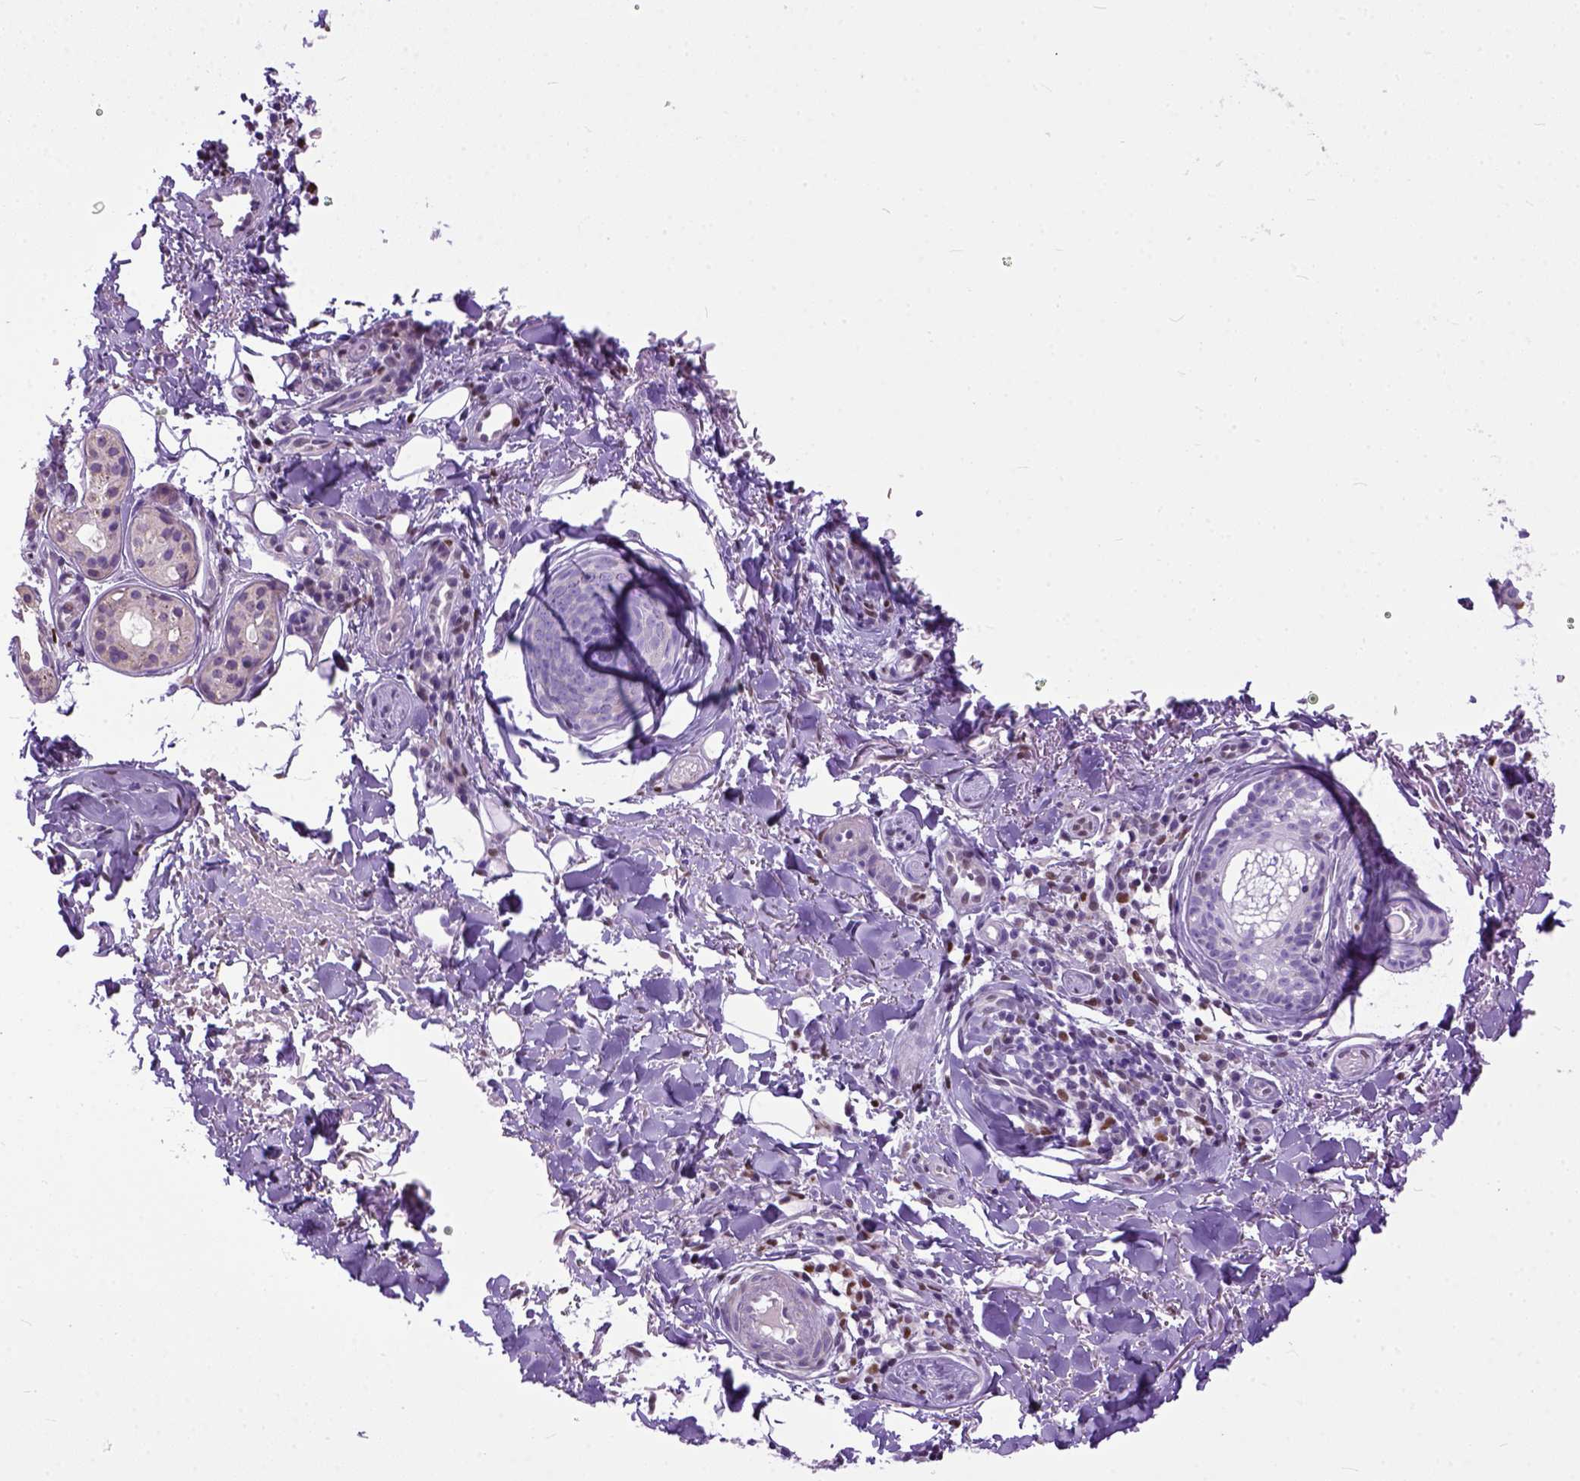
{"staining": {"intensity": "negative", "quantity": "none", "location": "none"}, "tissue": "skin cancer", "cell_type": "Tumor cells", "image_type": "cancer", "snomed": [{"axis": "morphology", "description": "Basal cell carcinoma"}, {"axis": "topography", "description": "Skin"}], "caption": "Immunohistochemistry photomicrograph of human skin cancer stained for a protein (brown), which reveals no staining in tumor cells.", "gene": "CRB1", "patient": {"sex": "male", "age": 65}}